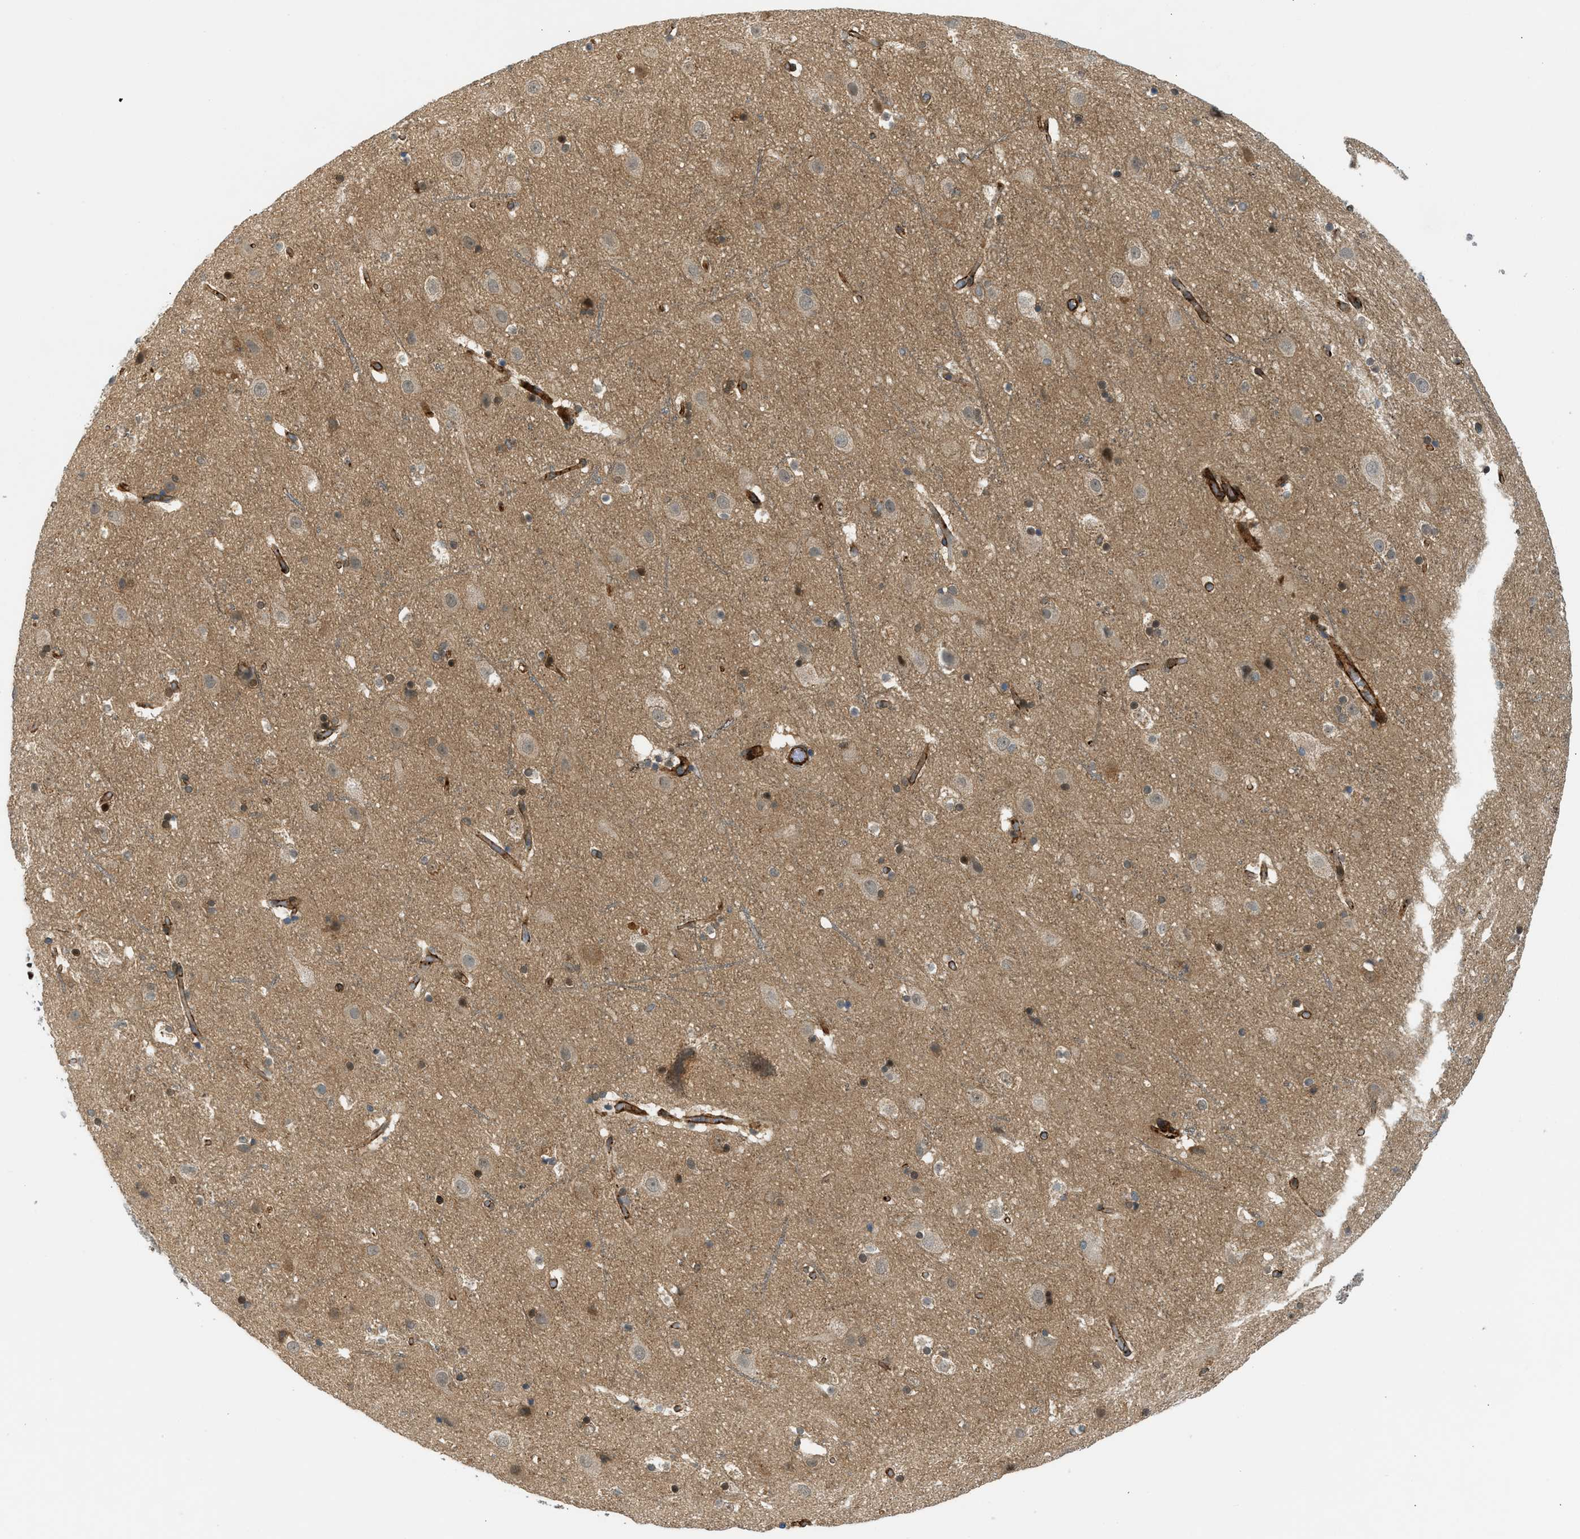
{"staining": {"intensity": "strong", "quantity": ">75%", "location": "cytoplasmic/membranous"}, "tissue": "cerebral cortex", "cell_type": "Endothelial cells", "image_type": "normal", "snomed": [{"axis": "morphology", "description": "Normal tissue, NOS"}, {"axis": "topography", "description": "Cerebral cortex"}], "caption": "Endothelial cells show high levels of strong cytoplasmic/membranous positivity in approximately >75% of cells in unremarkable cerebral cortex. (Brightfield microscopy of DAB IHC at high magnification).", "gene": "EDNRA", "patient": {"sex": "male", "age": 45}}